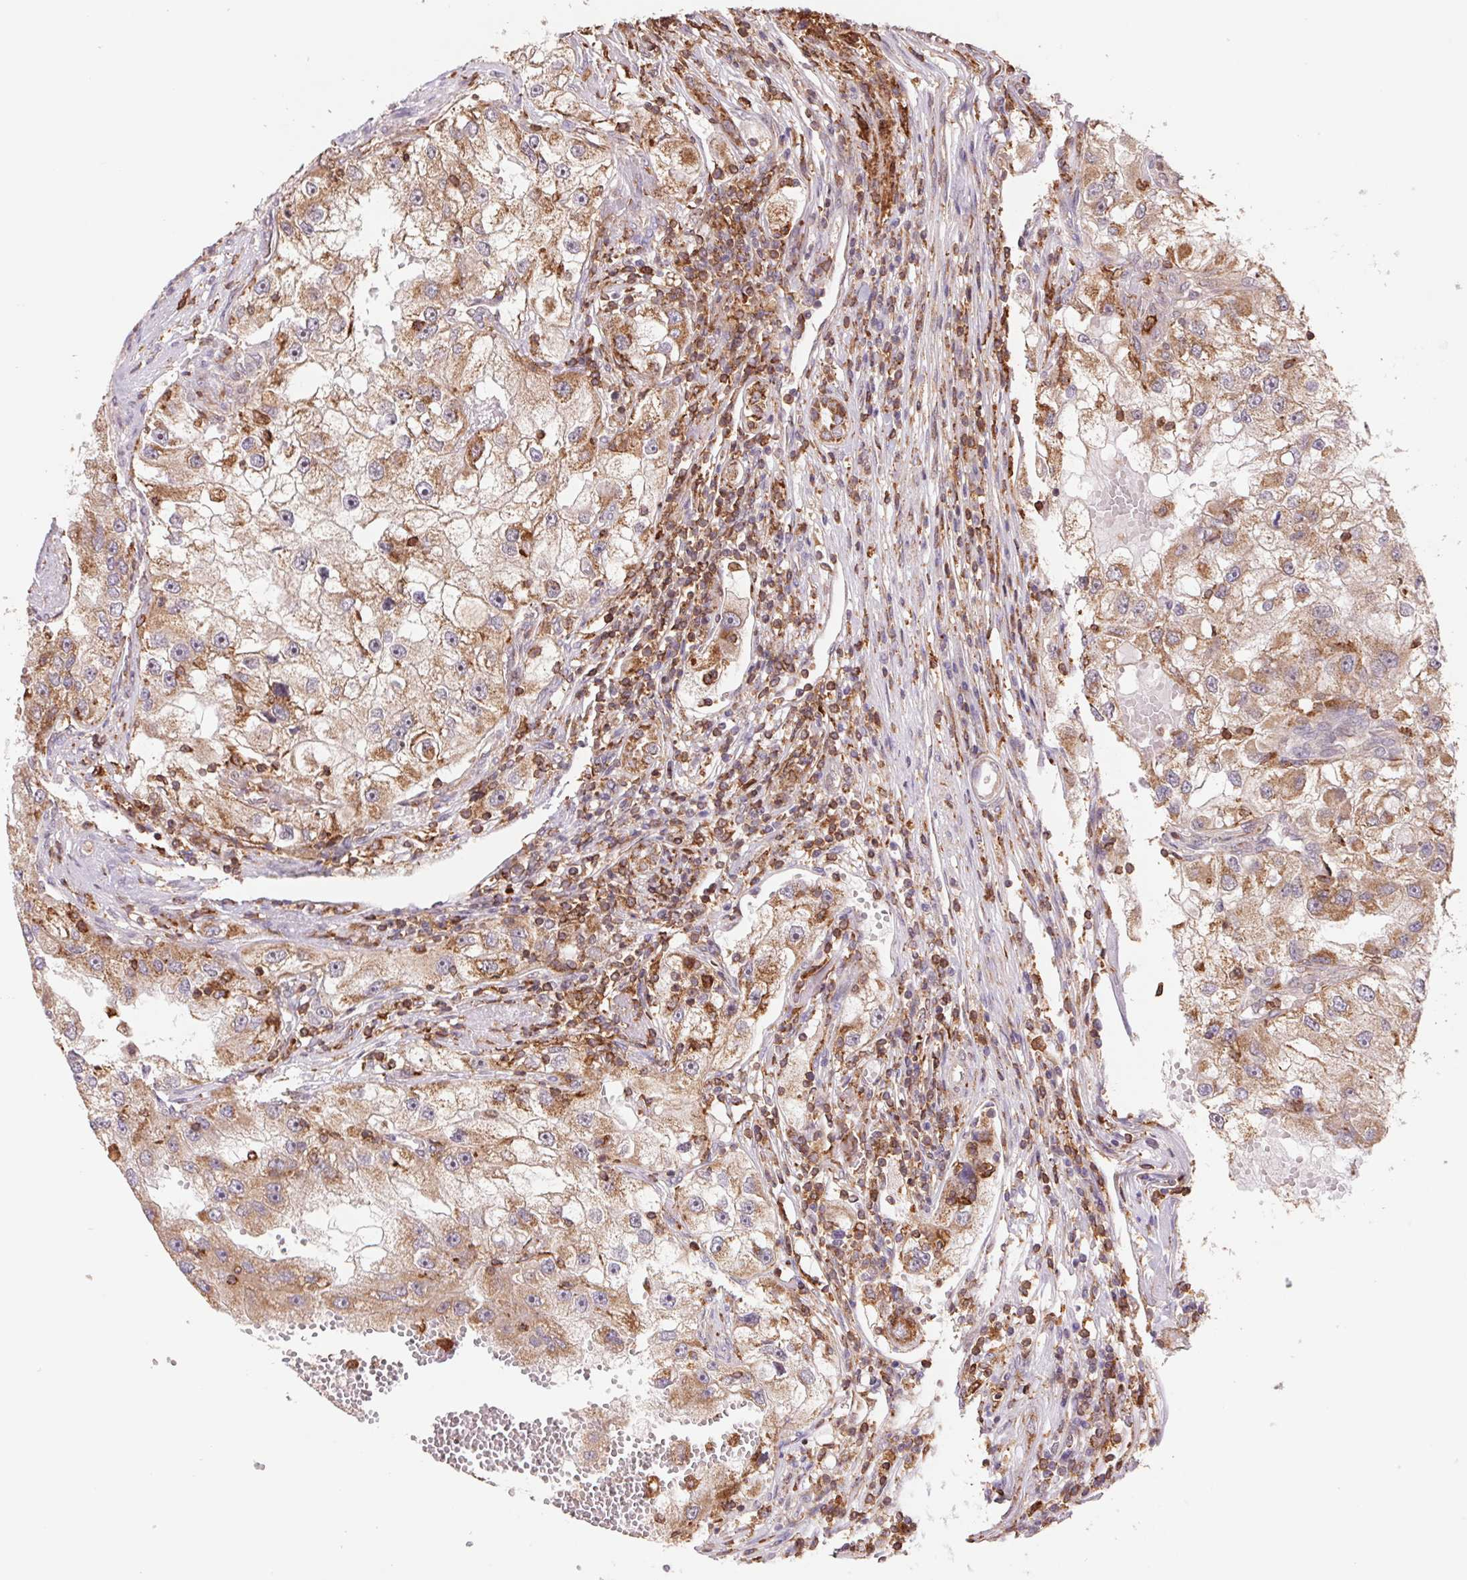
{"staining": {"intensity": "moderate", "quantity": "25%-75%", "location": "cytoplasmic/membranous"}, "tissue": "renal cancer", "cell_type": "Tumor cells", "image_type": "cancer", "snomed": [{"axis": "morphology", "description": "Adenocarcinoma, NOS"}, {"axis": "topography", "description": "Kidney"}], "caption": "Renal cancer (adenocarcinoma) tissue demonstrates moderate cytoplasmic/membranous expression in about 25%-75% of tumor cells, visualized by immunohistochemistry.", "gene": "URM1", "patient": {"sex": "male", "age": 63}}